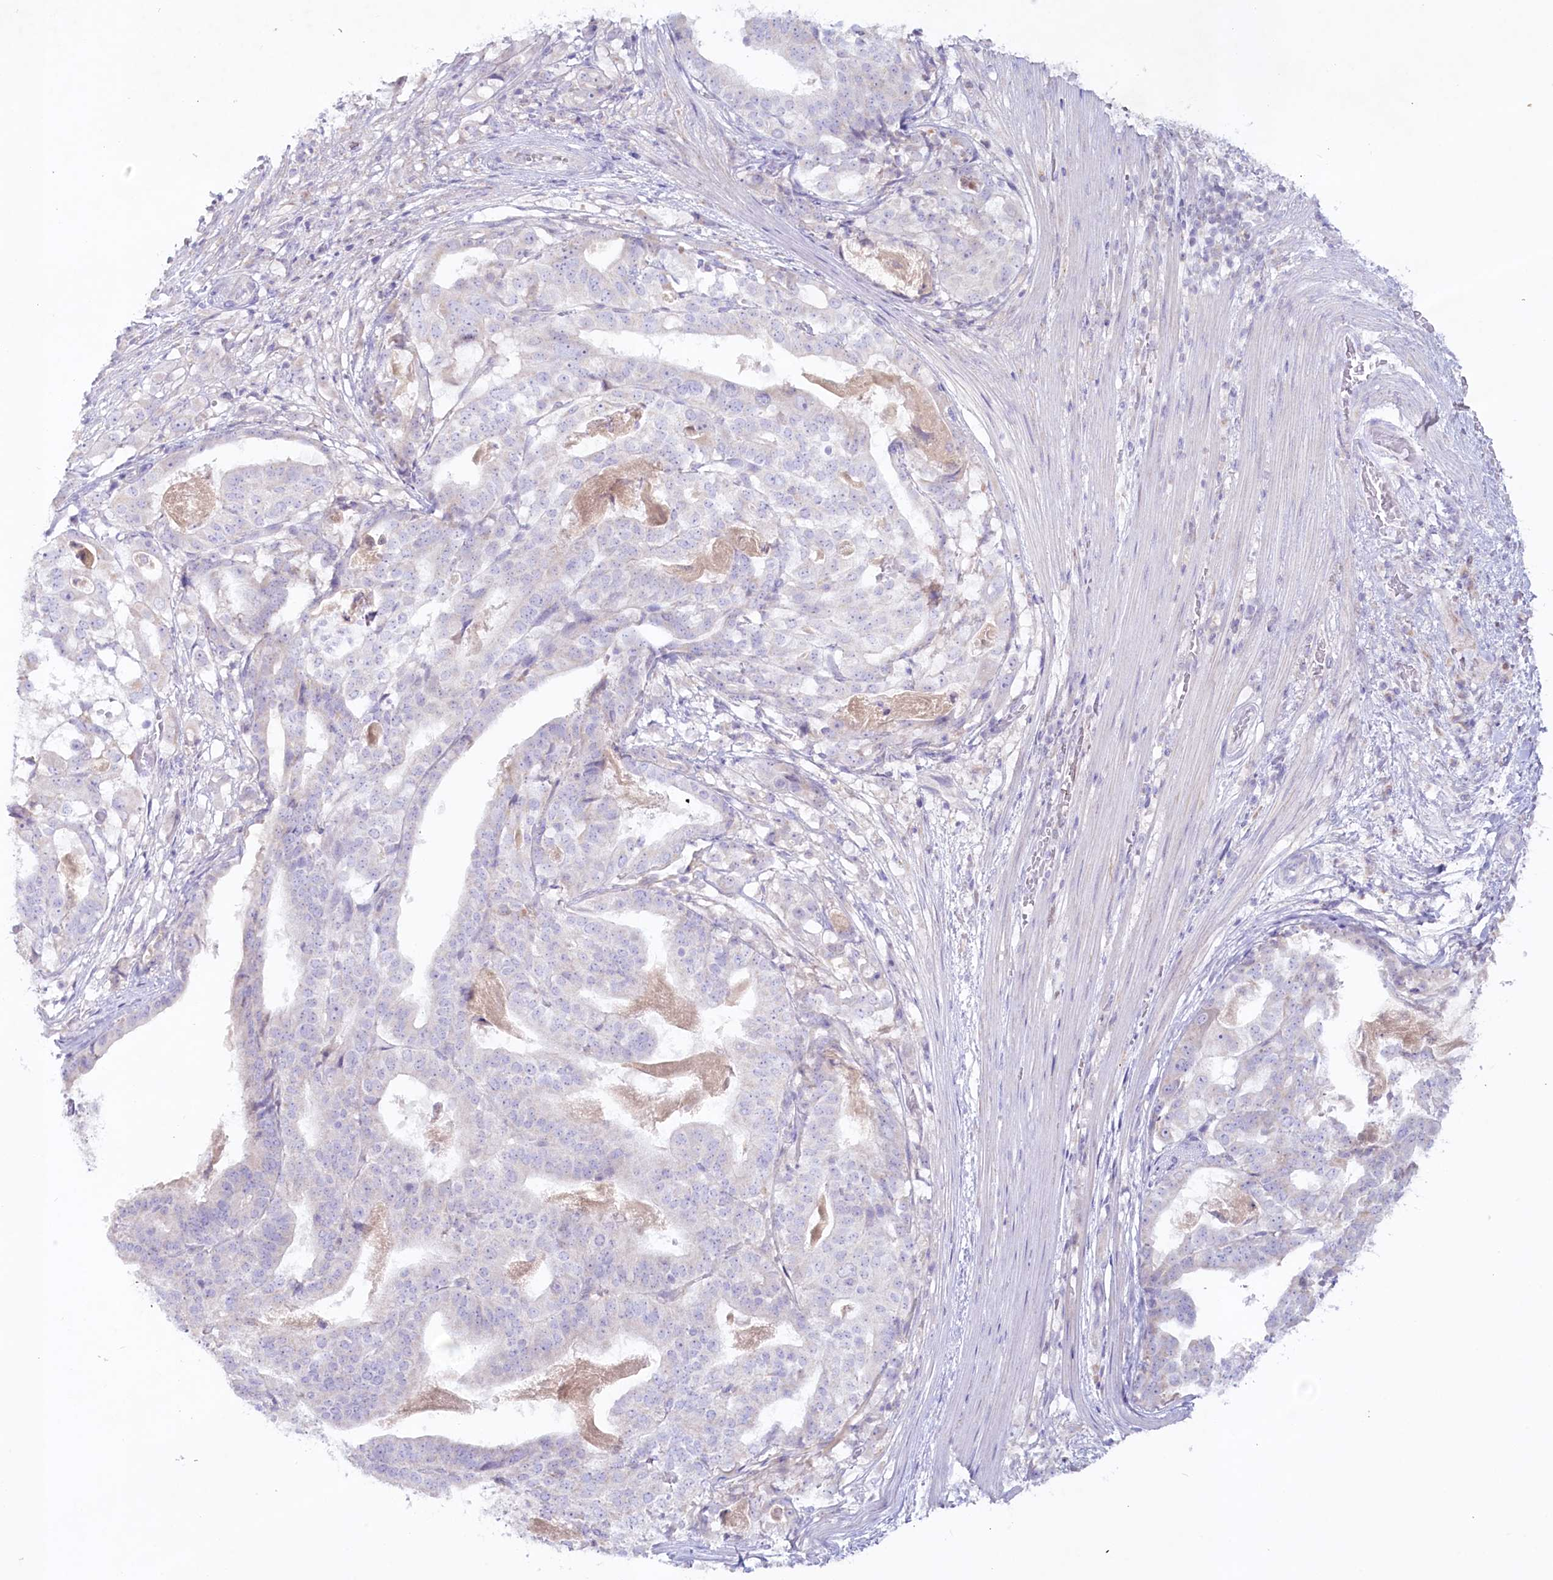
{"staining": {"intensity": "negative", "quantity": "none", "location": "none"}, "tissue": "stomach cancer", "cell_type": "Tumor cells", "image_type": "cancer", "snomed": [{"axis": "morphology", "description": "Adenocarcinoma, NOS"}, {"axis": "topography", "description": "Stomach"}], "caption": "An immunohistochemistry photomicrograph of adenocarcinoma (stomach) is shown. There is no staining in tumor cells of adenocarcinoma (stomach).", "gene": "PSAPL1", "patient": {"sex": "male", "age": 48}}